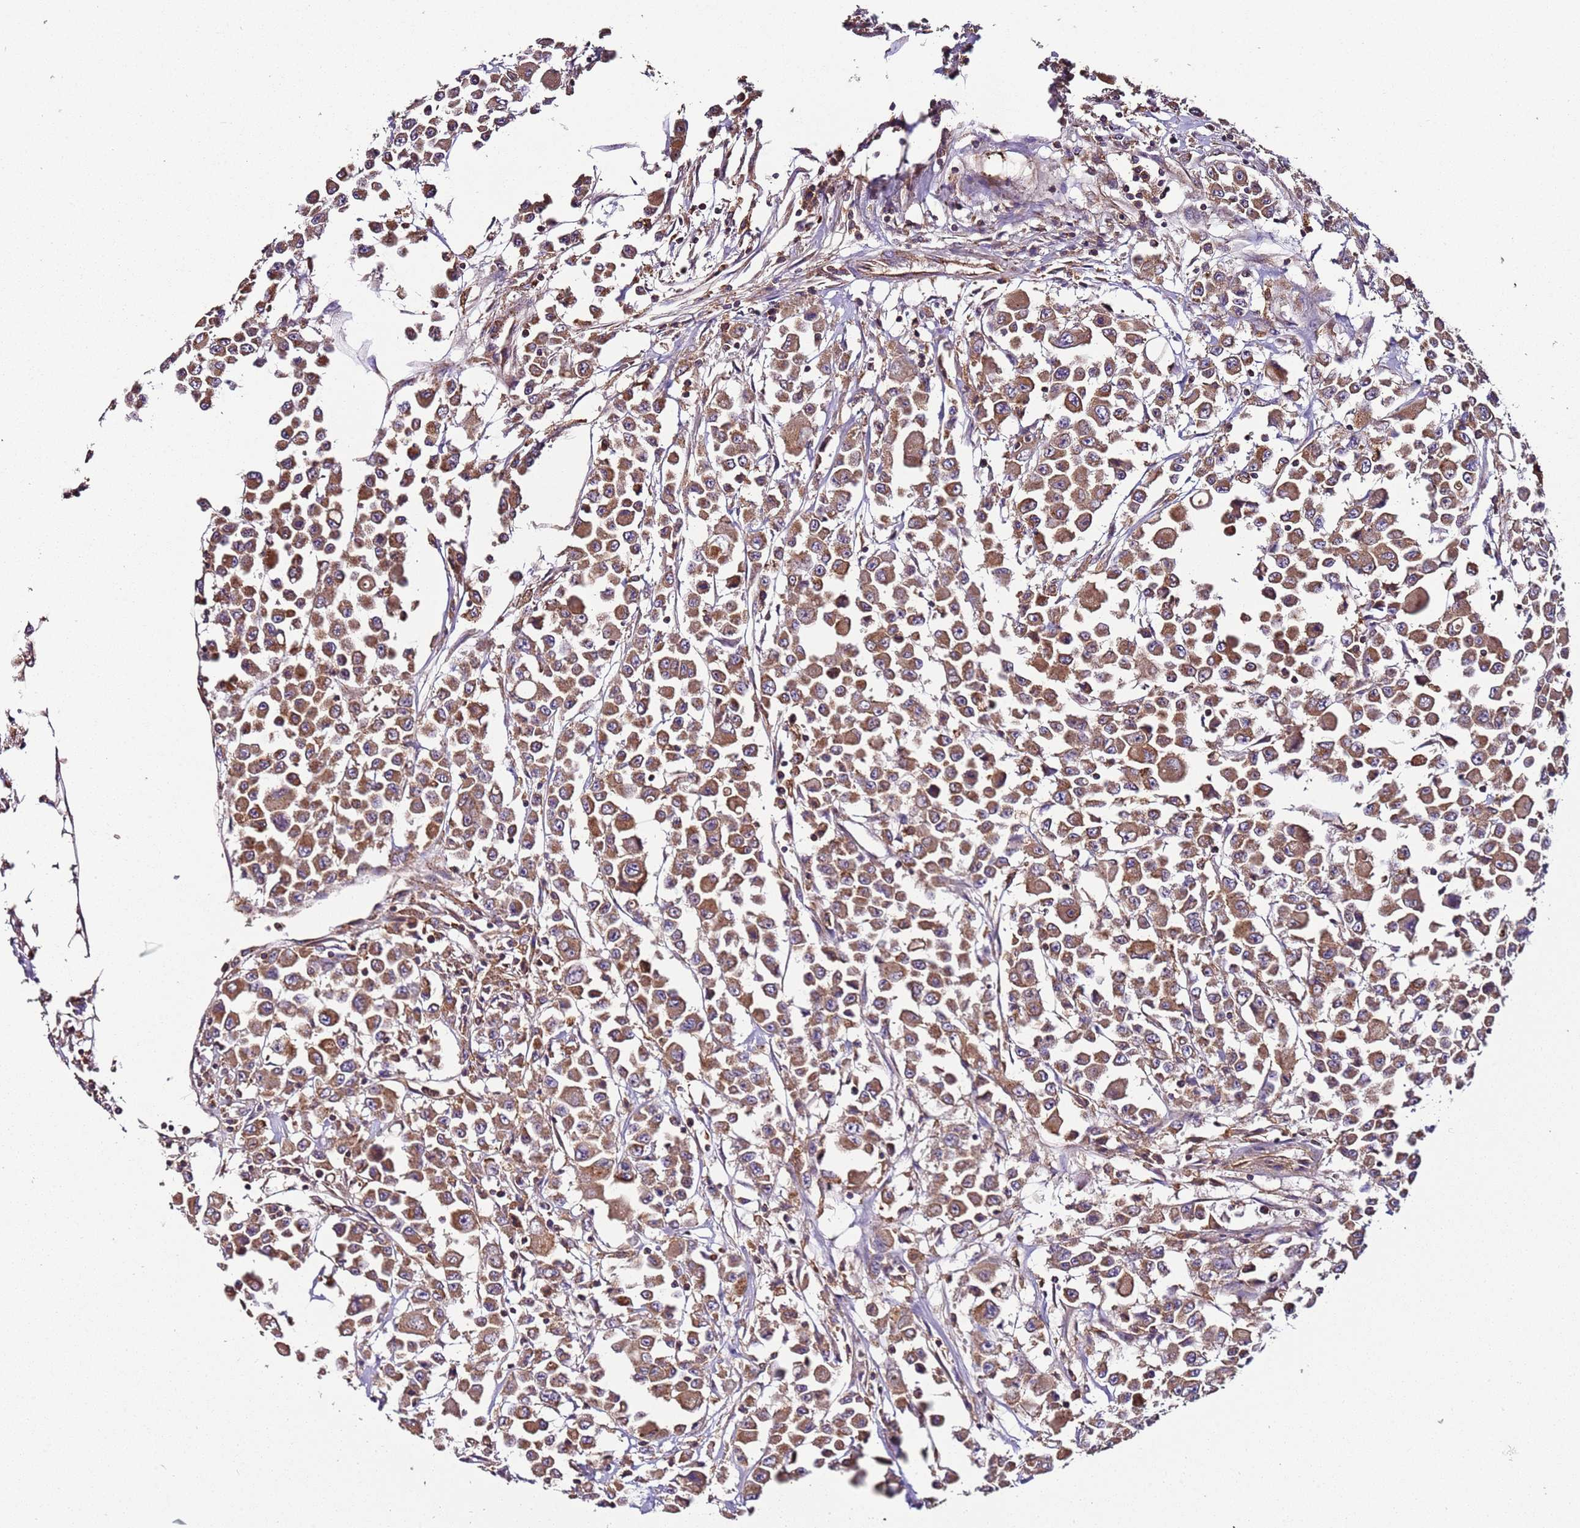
{"staining": {"intensity": "moderate", "quantity": ">75%", "location": "cytoplasmic/membranous"}, "tissue": "colorectal cancer", "cell_type": "Tumor cells", "image_type": "cancer", "snomed": [{"axis": "morphology", "description": "Adenocarcinoma, NOS"}, {"axis": "topography", "description": "Colon"}], "caption": "This is an image of immunohistochemistry (IHC) staining of colorectal adenocarcinoma, which shows moderate expression in the cytoplasmic/membranous of tumor cells.", "gene": "RMND5A", "patient": {"sex": "male", "age": 51}}